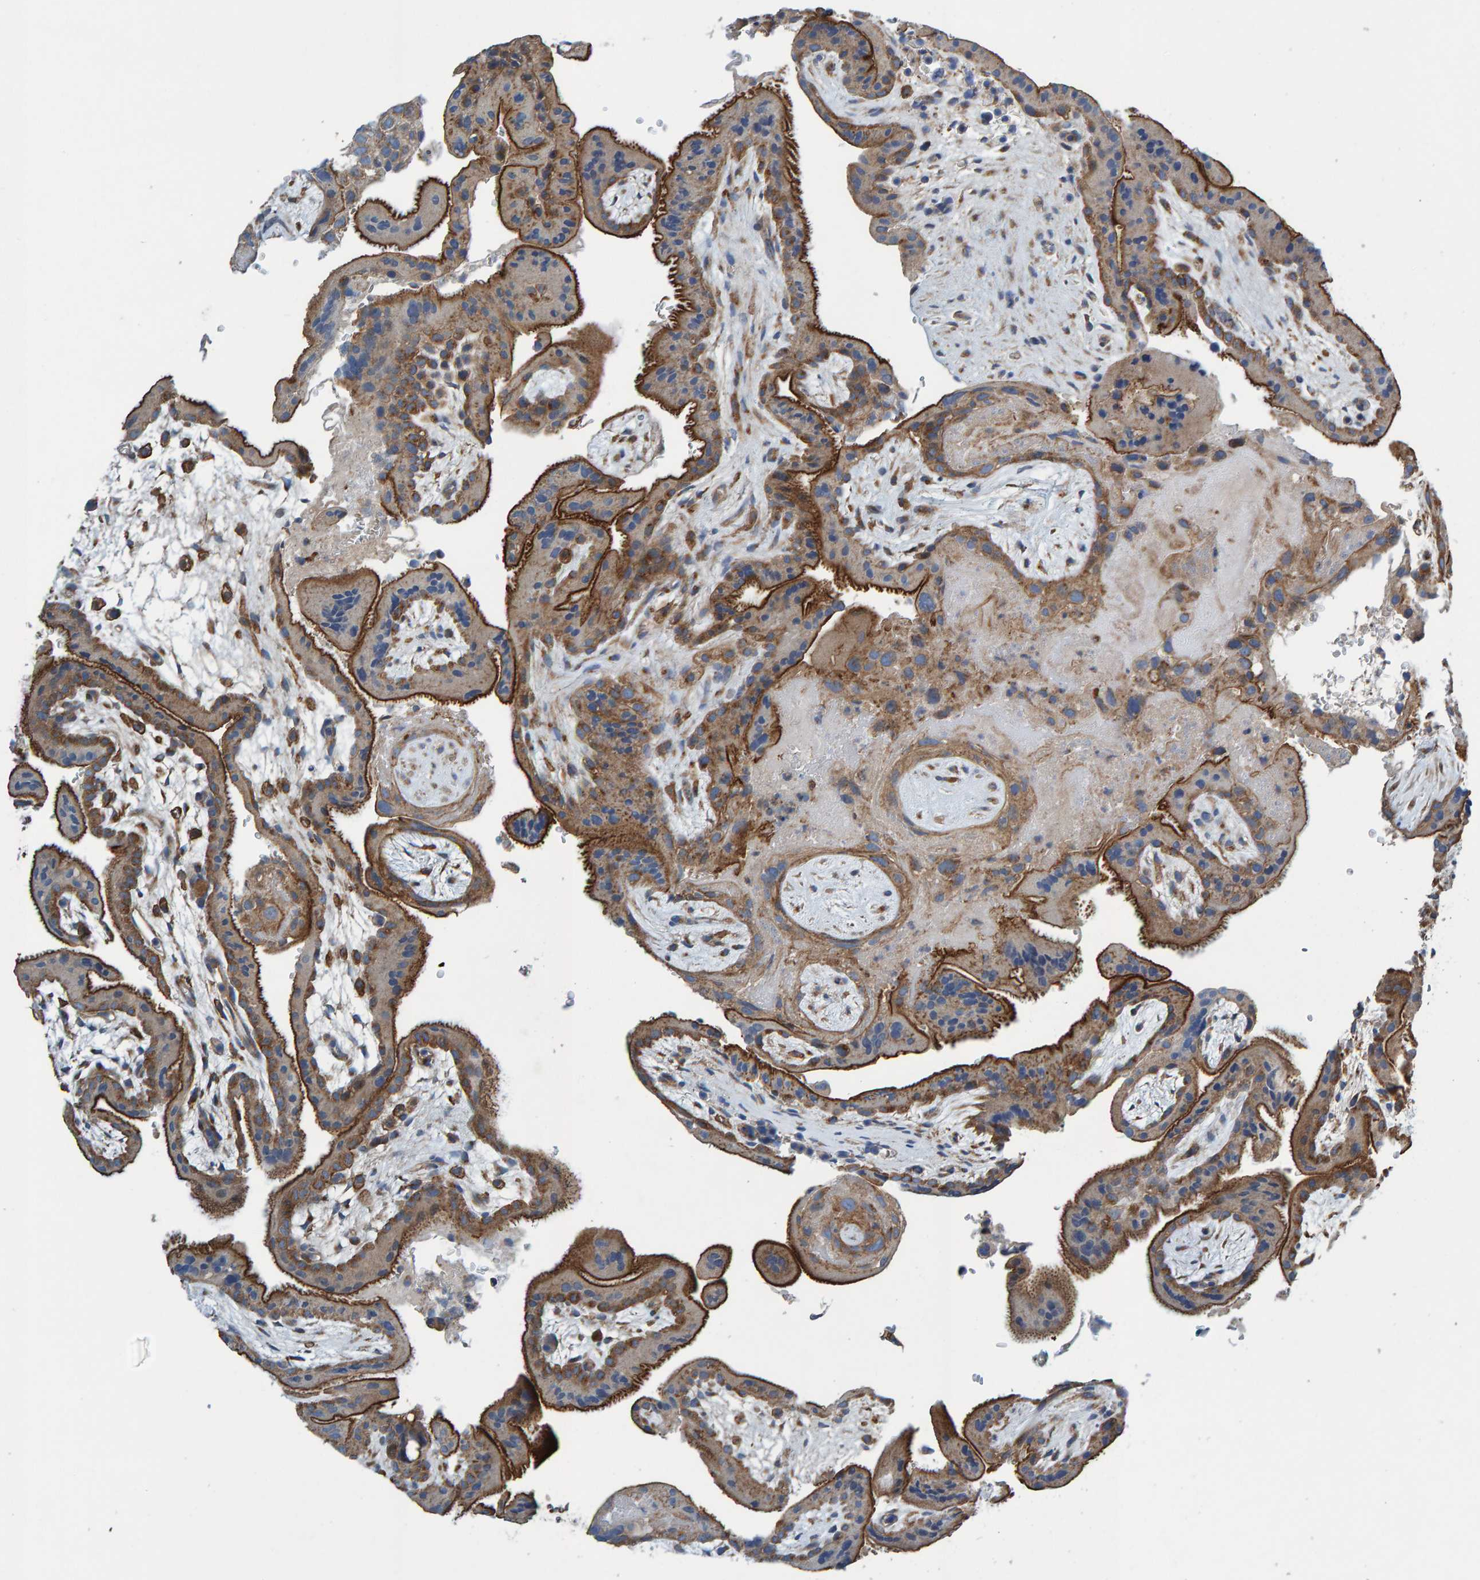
{"staining": {"intensity": "moderate", "quantity": ">75%", "location": "cytoplasmic/membranous"}, "tissue": "placenta", "cell_type": "Decidual cells", "image_type": "normal", "snomed": [{"axis": "morphology", "description": "Normal tissue, NOS"}, {"axis": "topography", "description": "Placenta"}], "caption": "Moderate cytoplasmic/membranous protein positivity is appreciated in approximately >75% of decidual cells in placenta.", "gene": "MKLN1", "patient": {"sex": "female", "age": 35}}